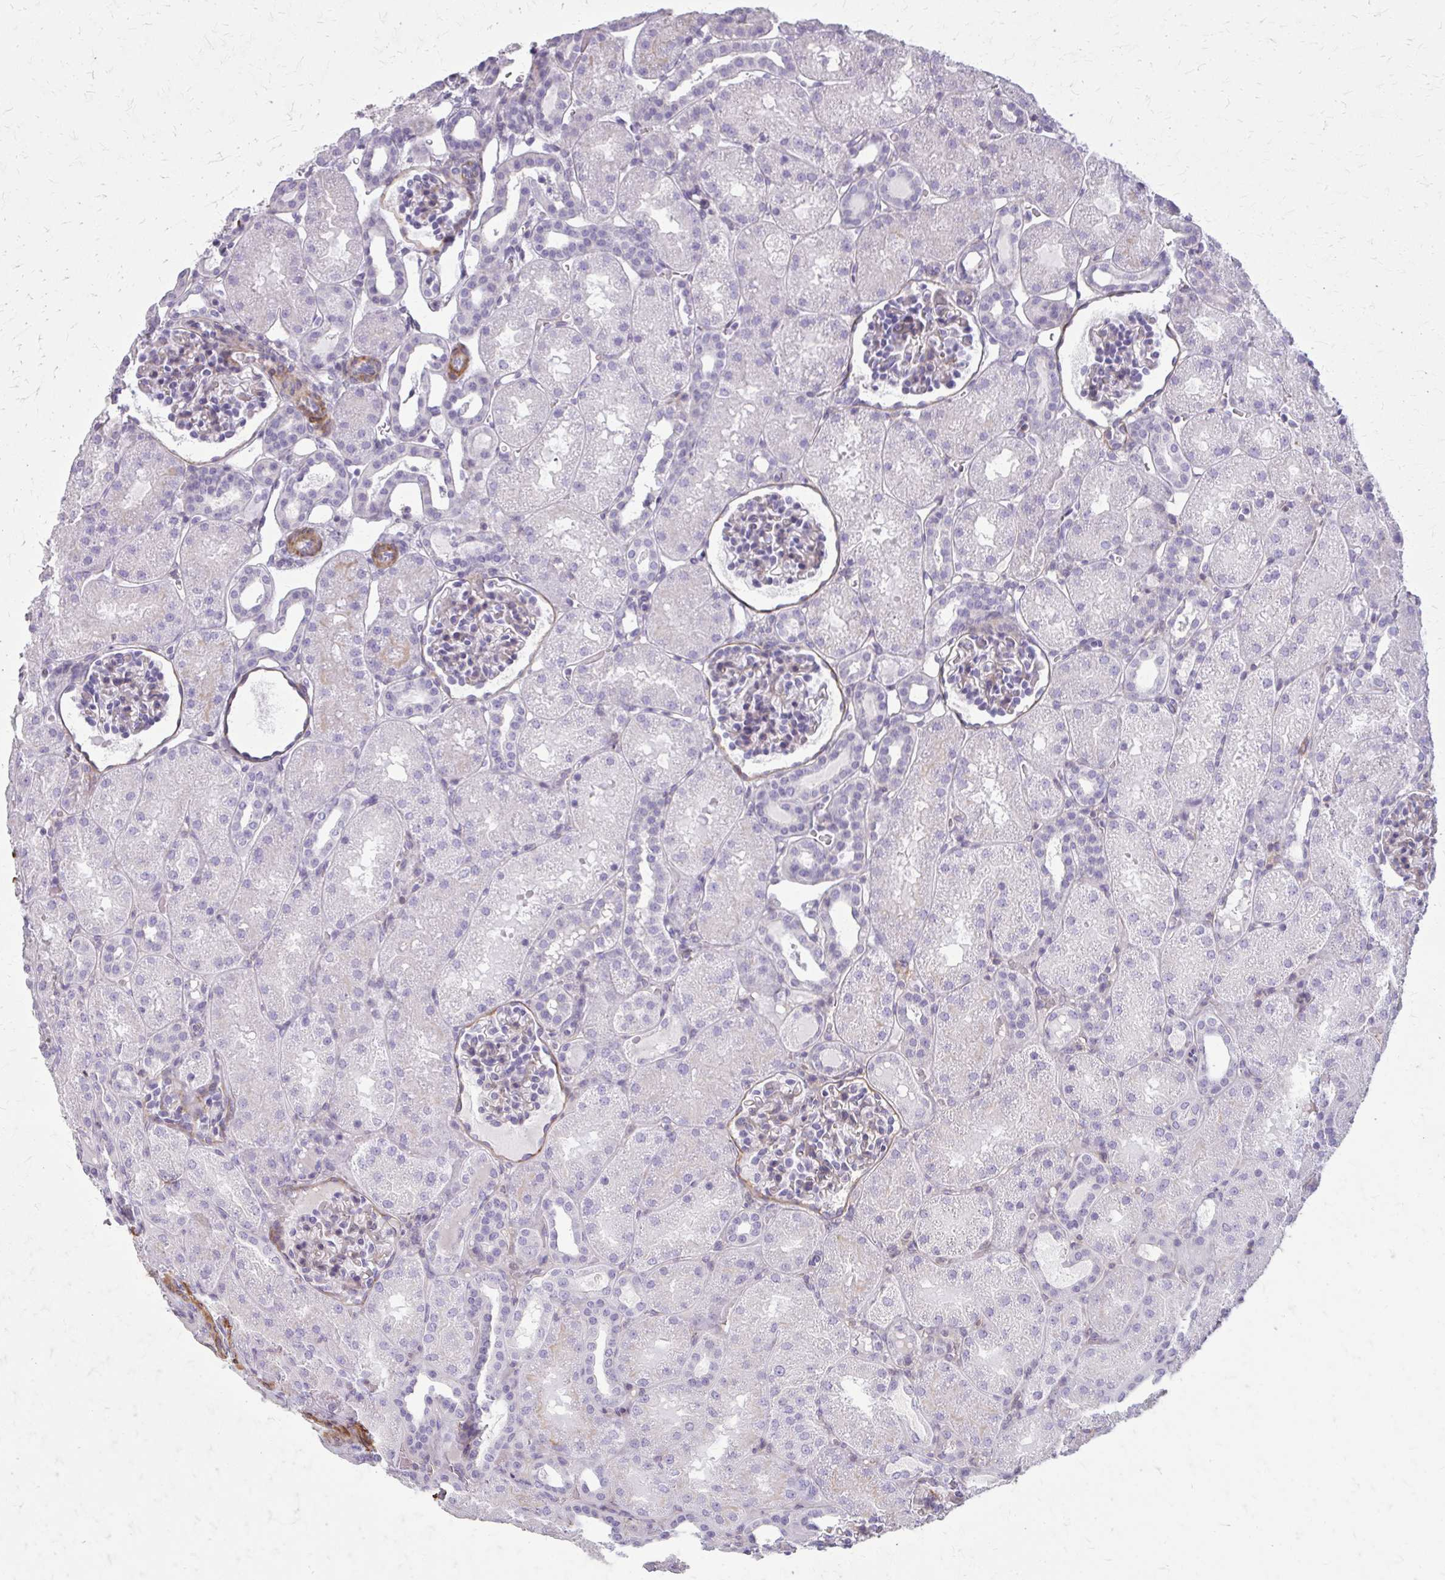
{"staining": {"intensity": "weak", "quantity": "25%-75%", "location": "cytoplasmic/membranous"}, "tissue": "kidney", "cell_type": "Cells in glomeruli", "image_type": "normal", "snomed": [{"axis": "morphology", "description": "Normal tissue, NOS"}, {"axis": "topography", "description": "Kidney"}], "caption": "Immunohistochemical staining of unremarkable human kidney demonstrates low levels of weak cytoplasmic/membranous expression in about 25%-75% of cells in glomeruli. The protein is shown in brown color, while the nuclei are stained blue.", "gene": "TENM4", "patient": {"sex": "male", "age": 2}}